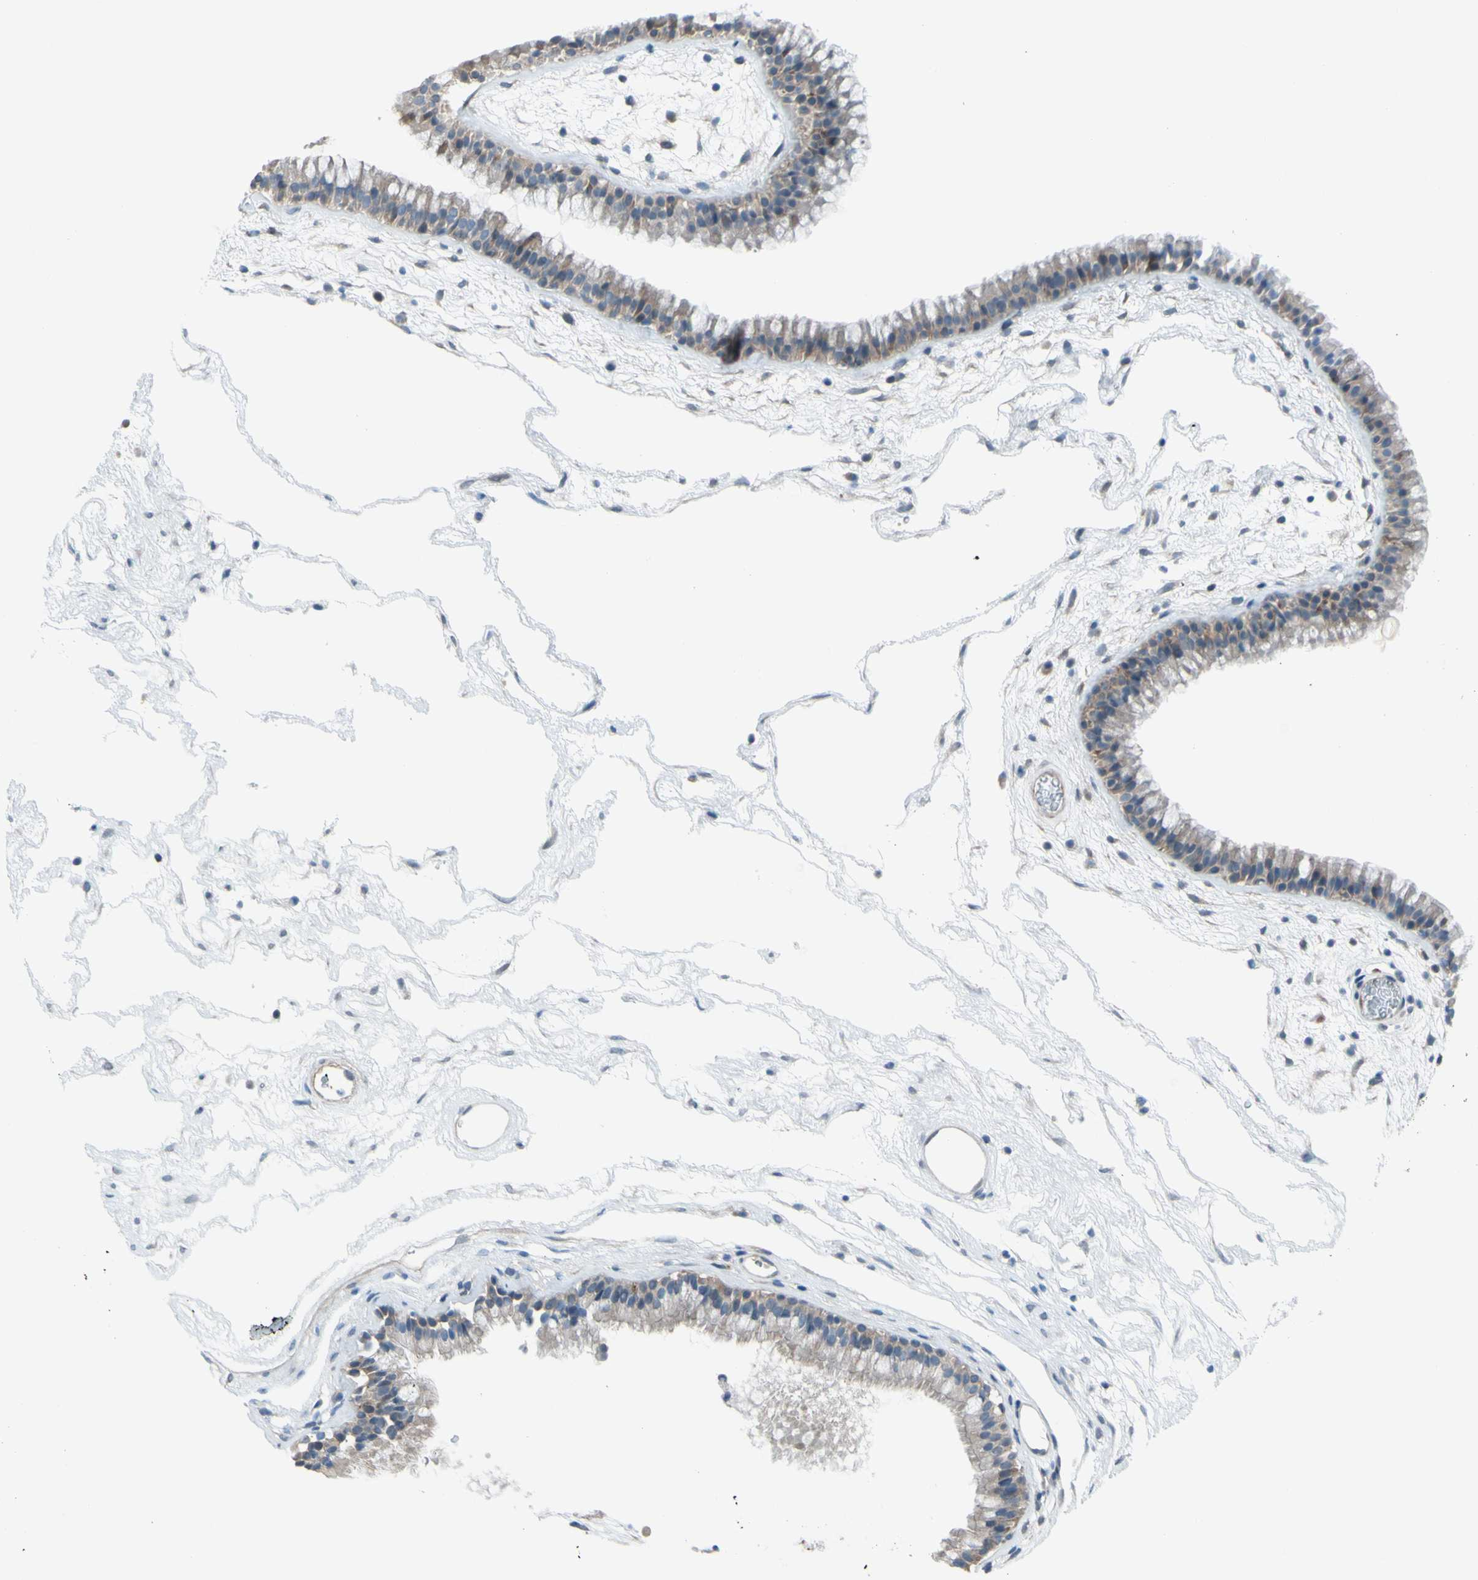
{"staining": {"intensity": "weak", "quantity": ">75%", "location": "cytoplasmic/membranous"}, "tissue": "nasopharynx", "cell_type": "Respiratory epithelial cells", "image_type": "normal", "snomed": [{"axis": "morphology", "description": "Normal tissue, NOS"}, {"axis": "morphology", "description": "Inflammation, NOS"}, {"axis": "topography", "description": "Nasopharynx"}], "caption": "DAB immunohistochemical staining of benign nasopharynx displays weak cytoplasmic/membranous protein expression in about >75% of respiratory epithelial cells. The staining was performed using DAB to visualize the protein expression in brown, while the nuclei were stained in blue with hematoxylin (Magnification: 20x).", "gene": "YWHAQ", "patient": {"sex": "male", "age": 48}}